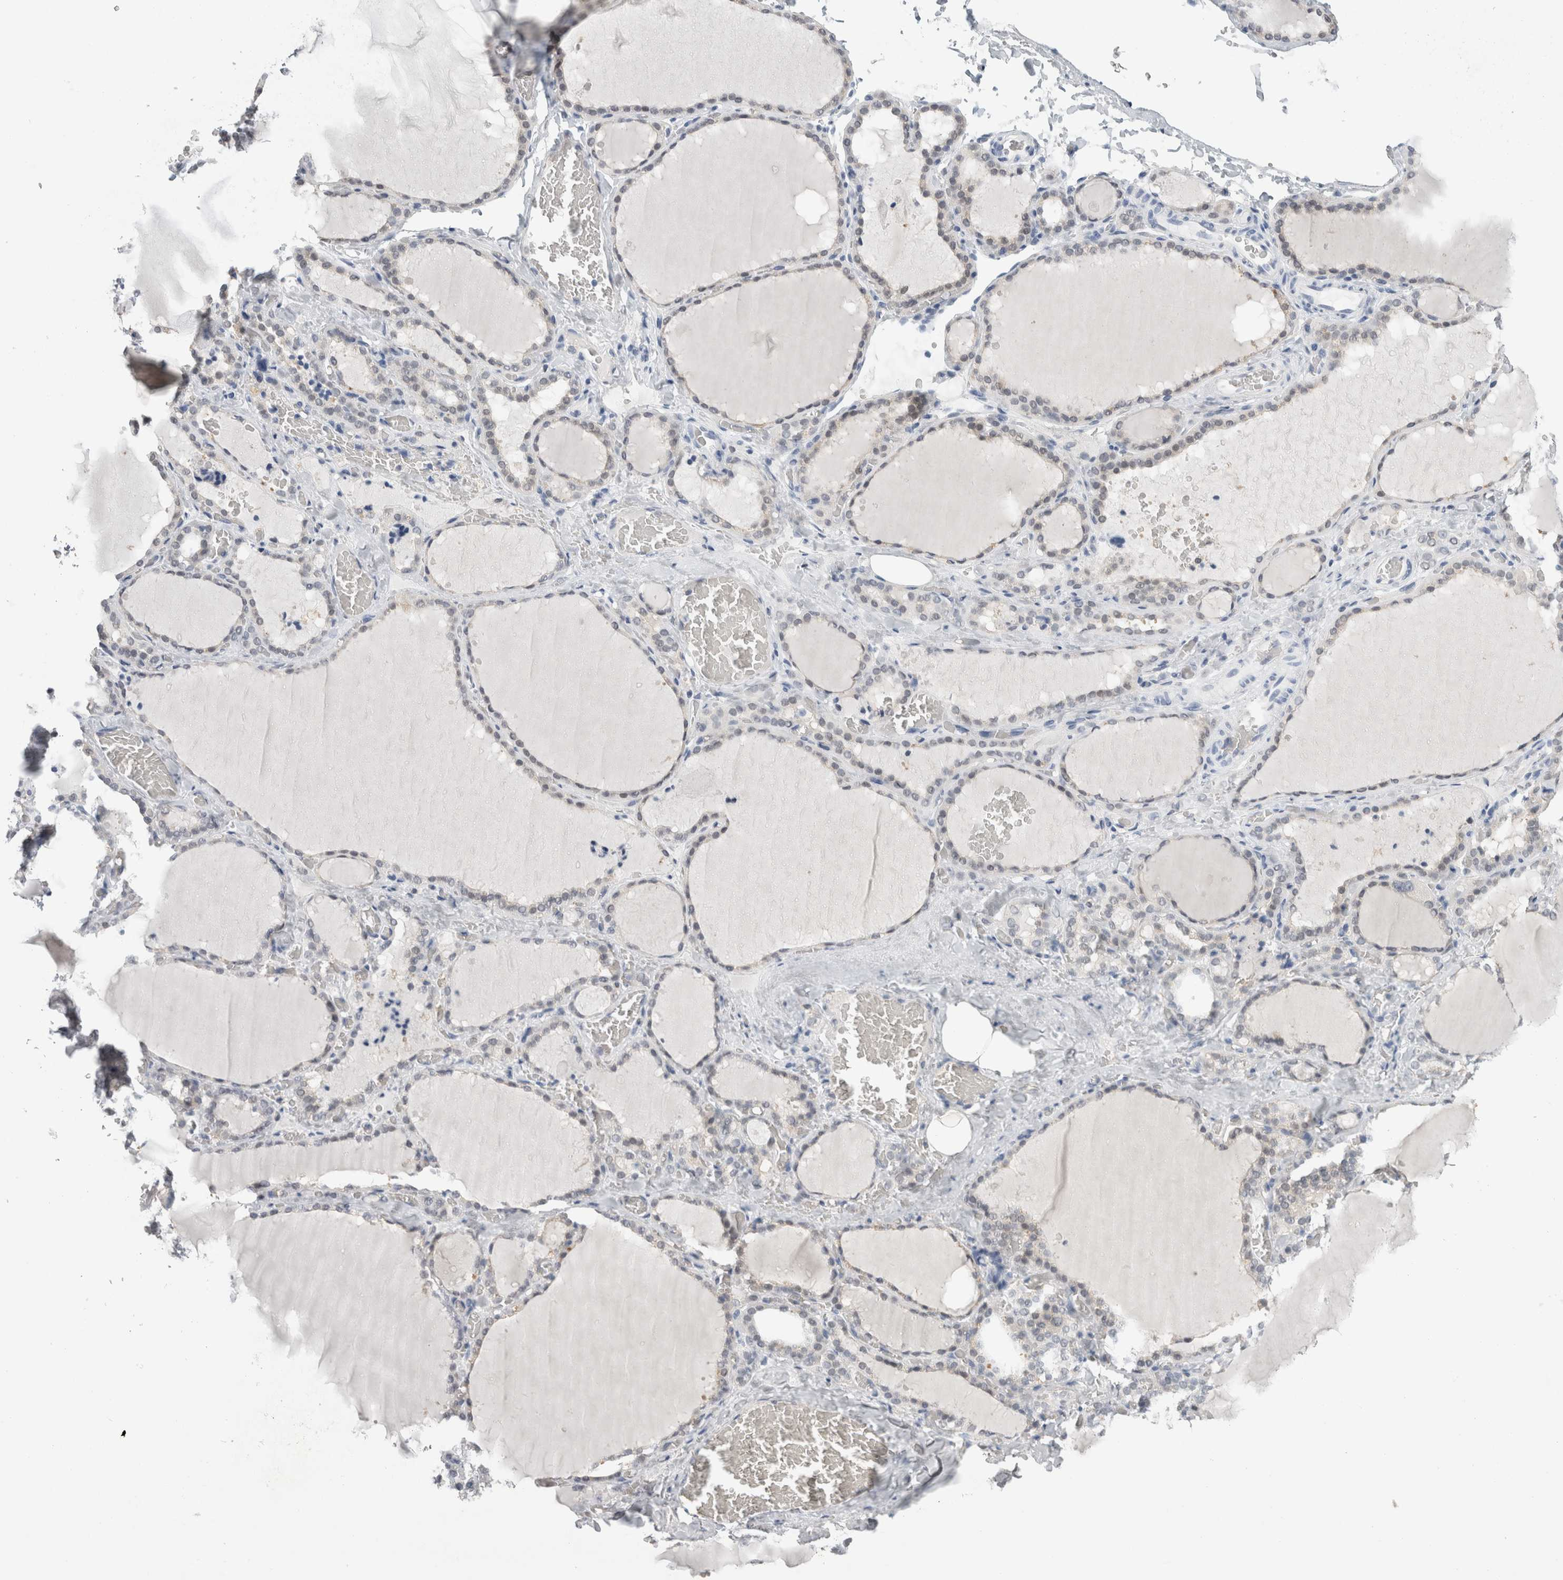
{"staining": {"intensity": "weak", "quantity": "<25%", "location": "cytoplasmic/membranous"}, "tissue": "thyroid gland", "cell_type": "Glandular cells", "image_type": "normal", "snomed": [{"axis": "morphology", "description": "Normal tissue, NOS"}, {"axis": "topography", "description": "Thyroid gland"}], "caption": "High power microscopy micrograph of an immunohistochemistry photomicrograph of unremarkable thyroid gland, revealing no significant expression in glandular cells.", "gene": "CASP6", "patient": {"sex": "female", "age": 22}}